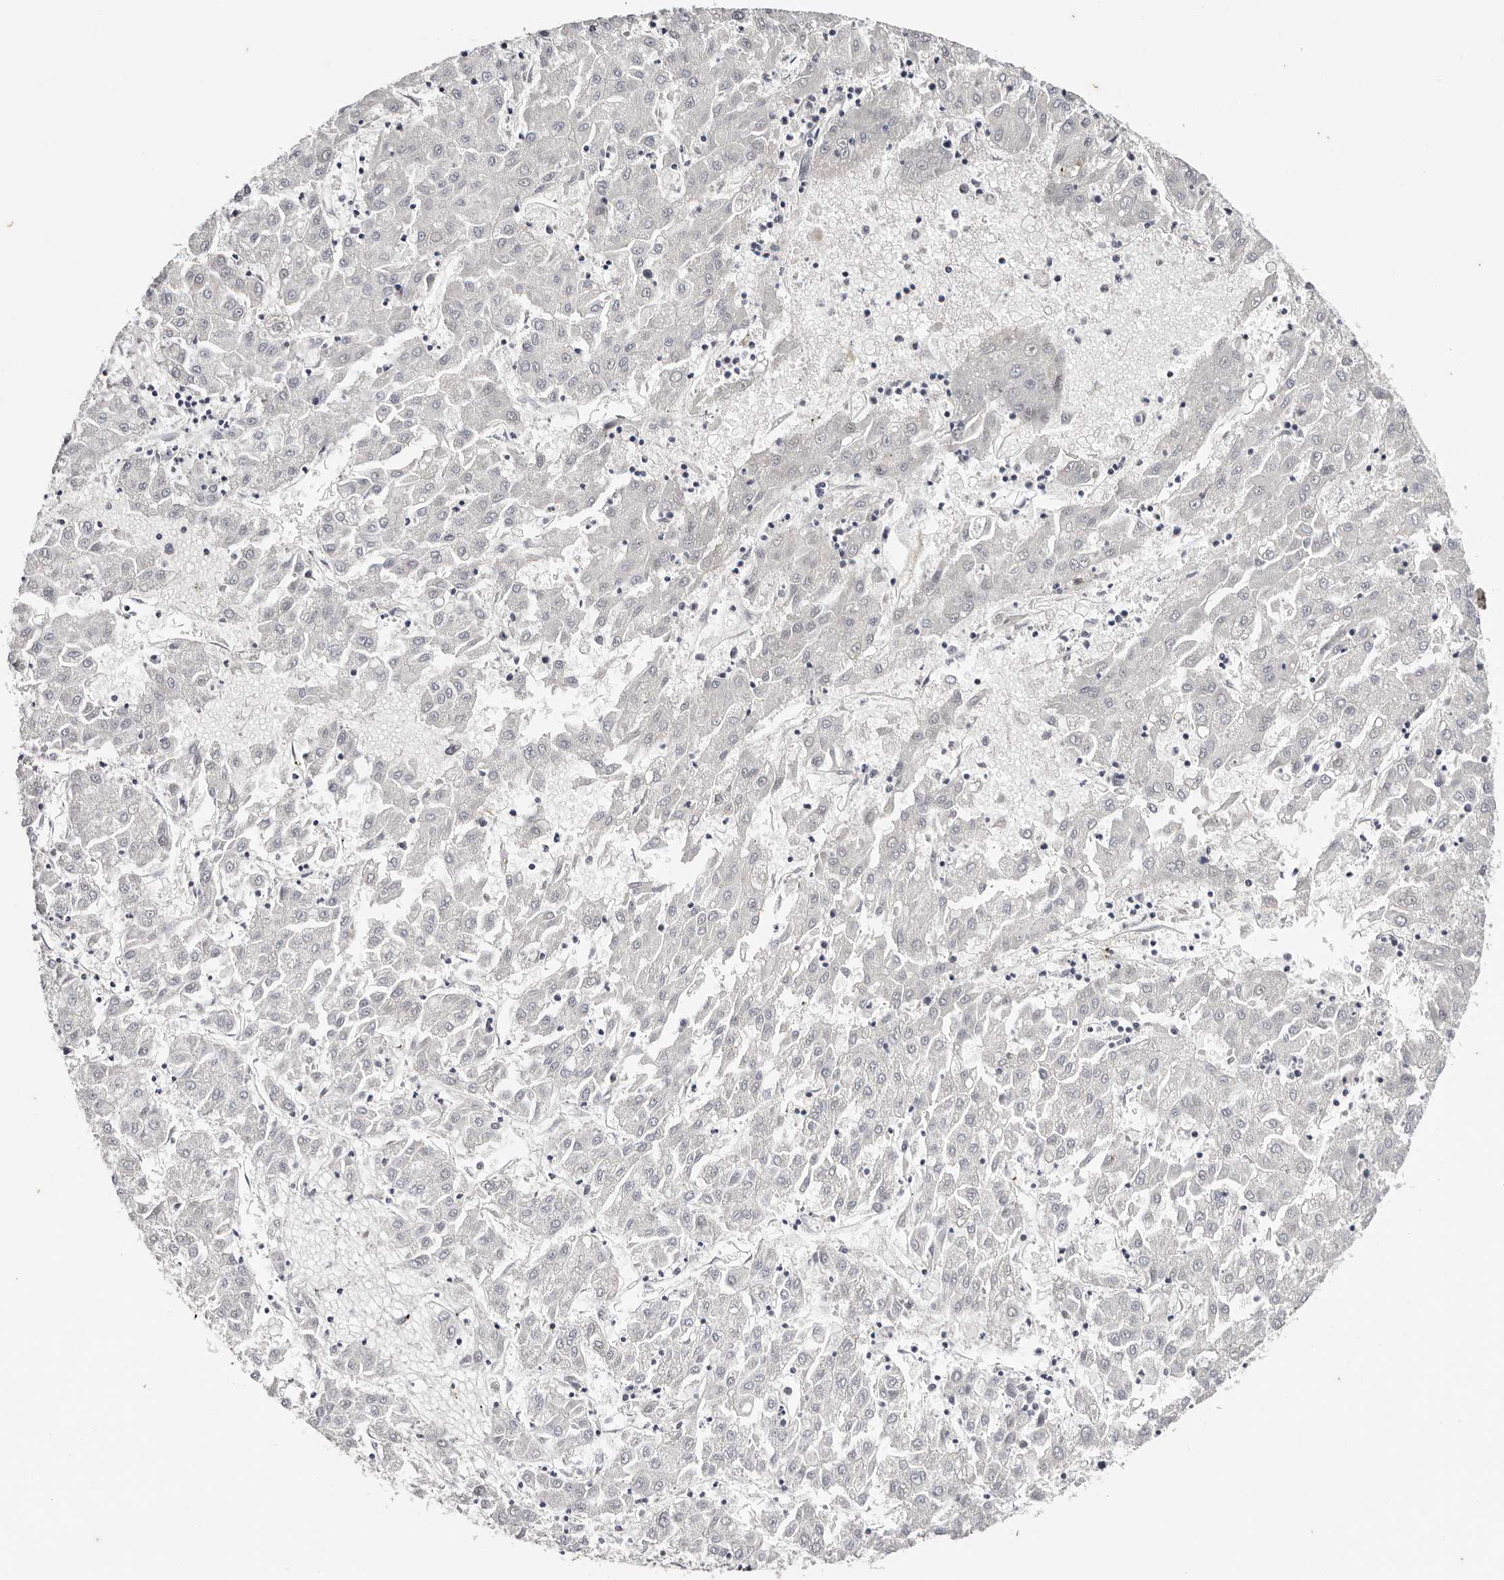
{"staining": {"intensity": "negative", "quantity": "none", "location": "none"}, "tissue": "liver cancer", "cell_type": "Tumor cells", "image_type": "cancer", "snomed": [{"axis": "morphology", "description": "Carcinoma, Hepatocellular, NOS"}, {"axis": "topography", "description": "Liver"}], "caption": "Immunohistochemical staining of liver hepatocellular carcinoma displays no significant expression in tumor cells.", "gene": "TYW3", "patient": {"sex": "male", "age": 72}}